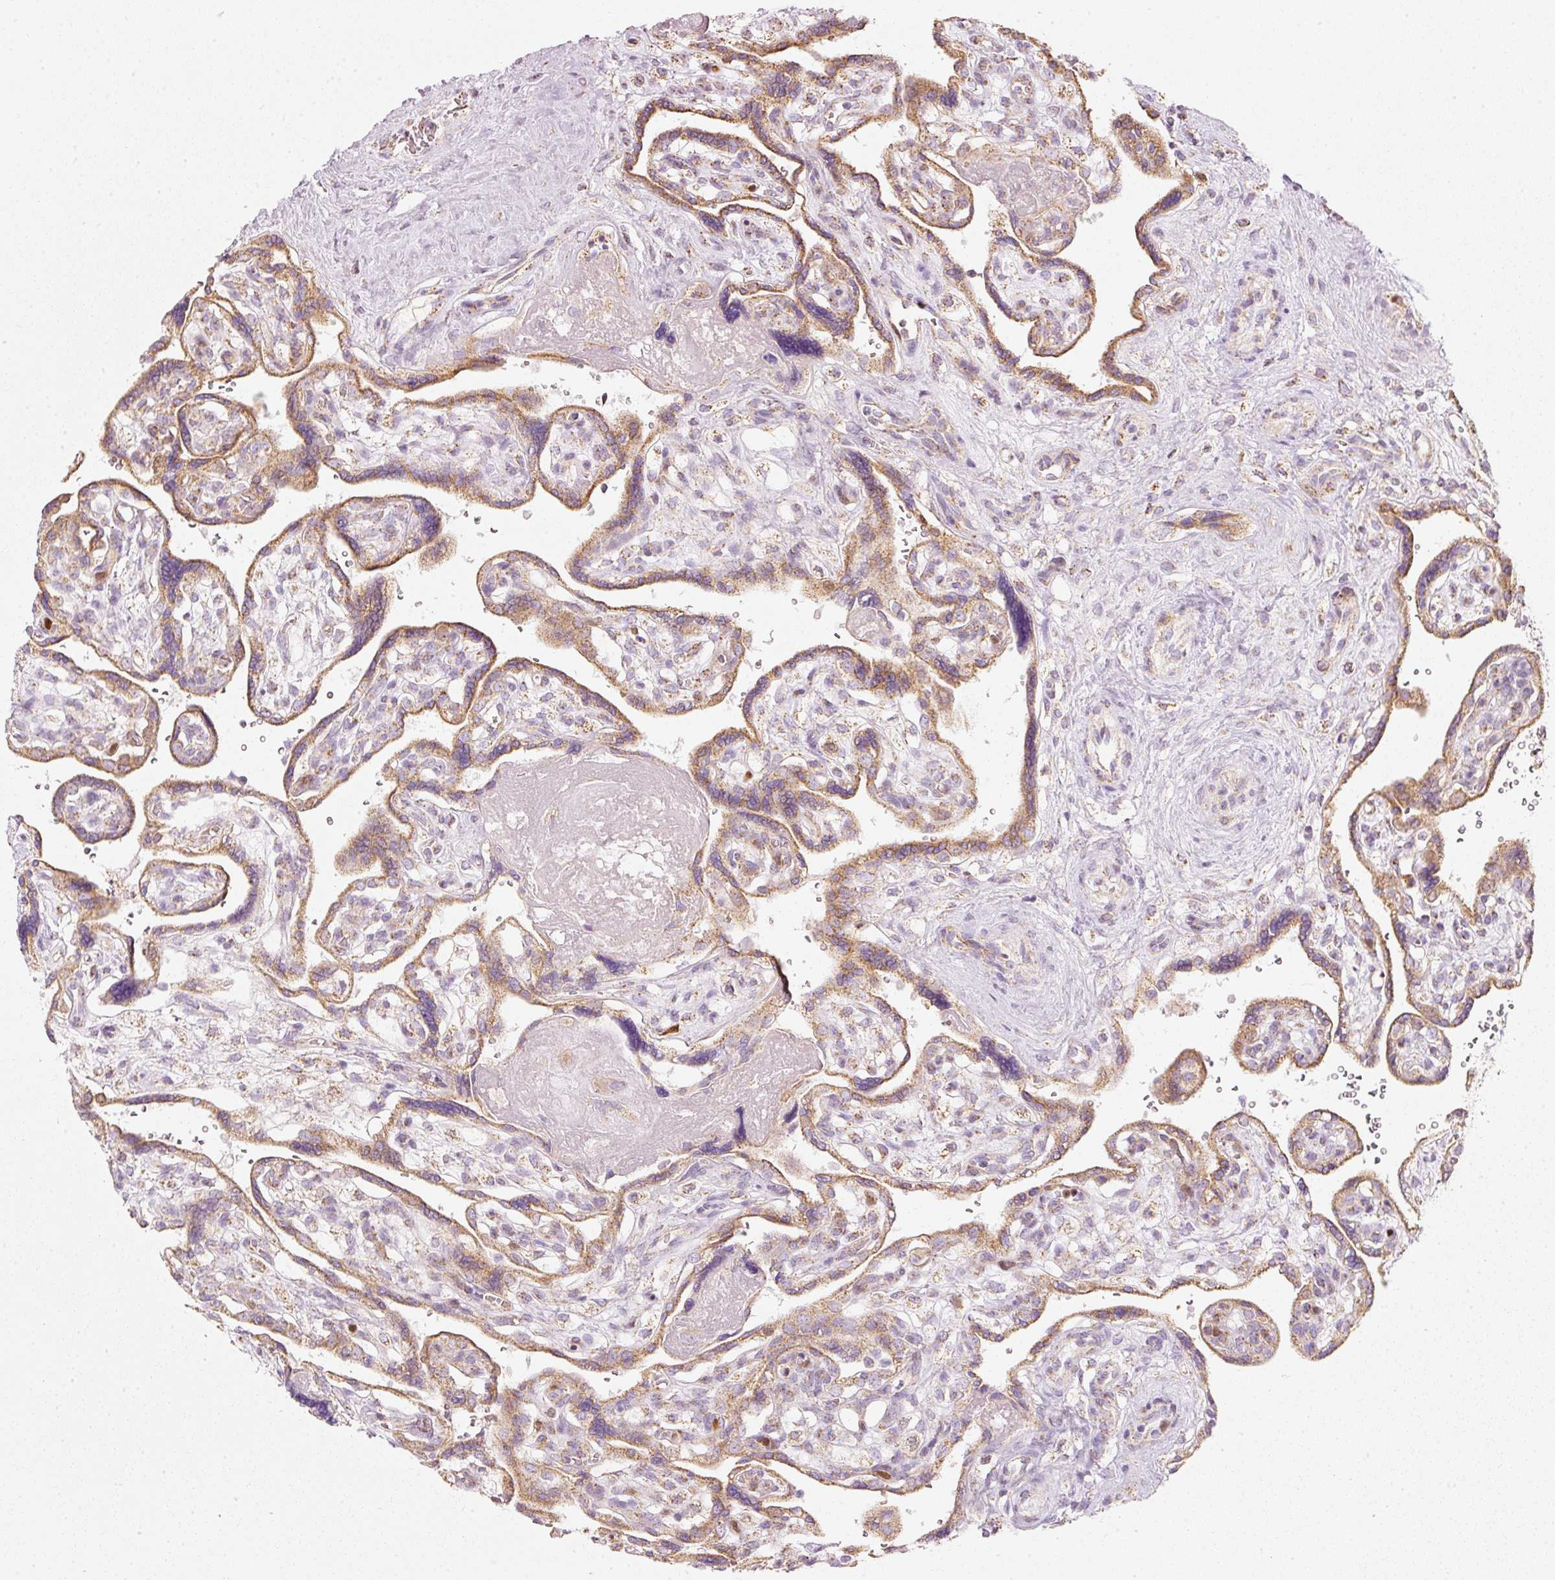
{"staining": {"intensity": "moderate", "quantity": ">75%", "location": "cytoplasmic/membranous,nuclear"}, "tissue": "placenta", "cell_type": "Decidual cells", "image_type": "normal", "snomed": [{"axis": "morphology", "description": "Normal tissue, NOS"}, {"axis": "topography", "description": "Placenta"}], "caption": "A brown stain highlights moderate cytoplasmic/membranous,nuclear positivity of a protein in decidual cells of normal placenta. The protein of interest is stained brown, and the nuclei are stained in blue (DAB IHC with brightfield microscopy, high magnification).", "gene": "DUT", "patient": {"sex": "female", "age": 39}}